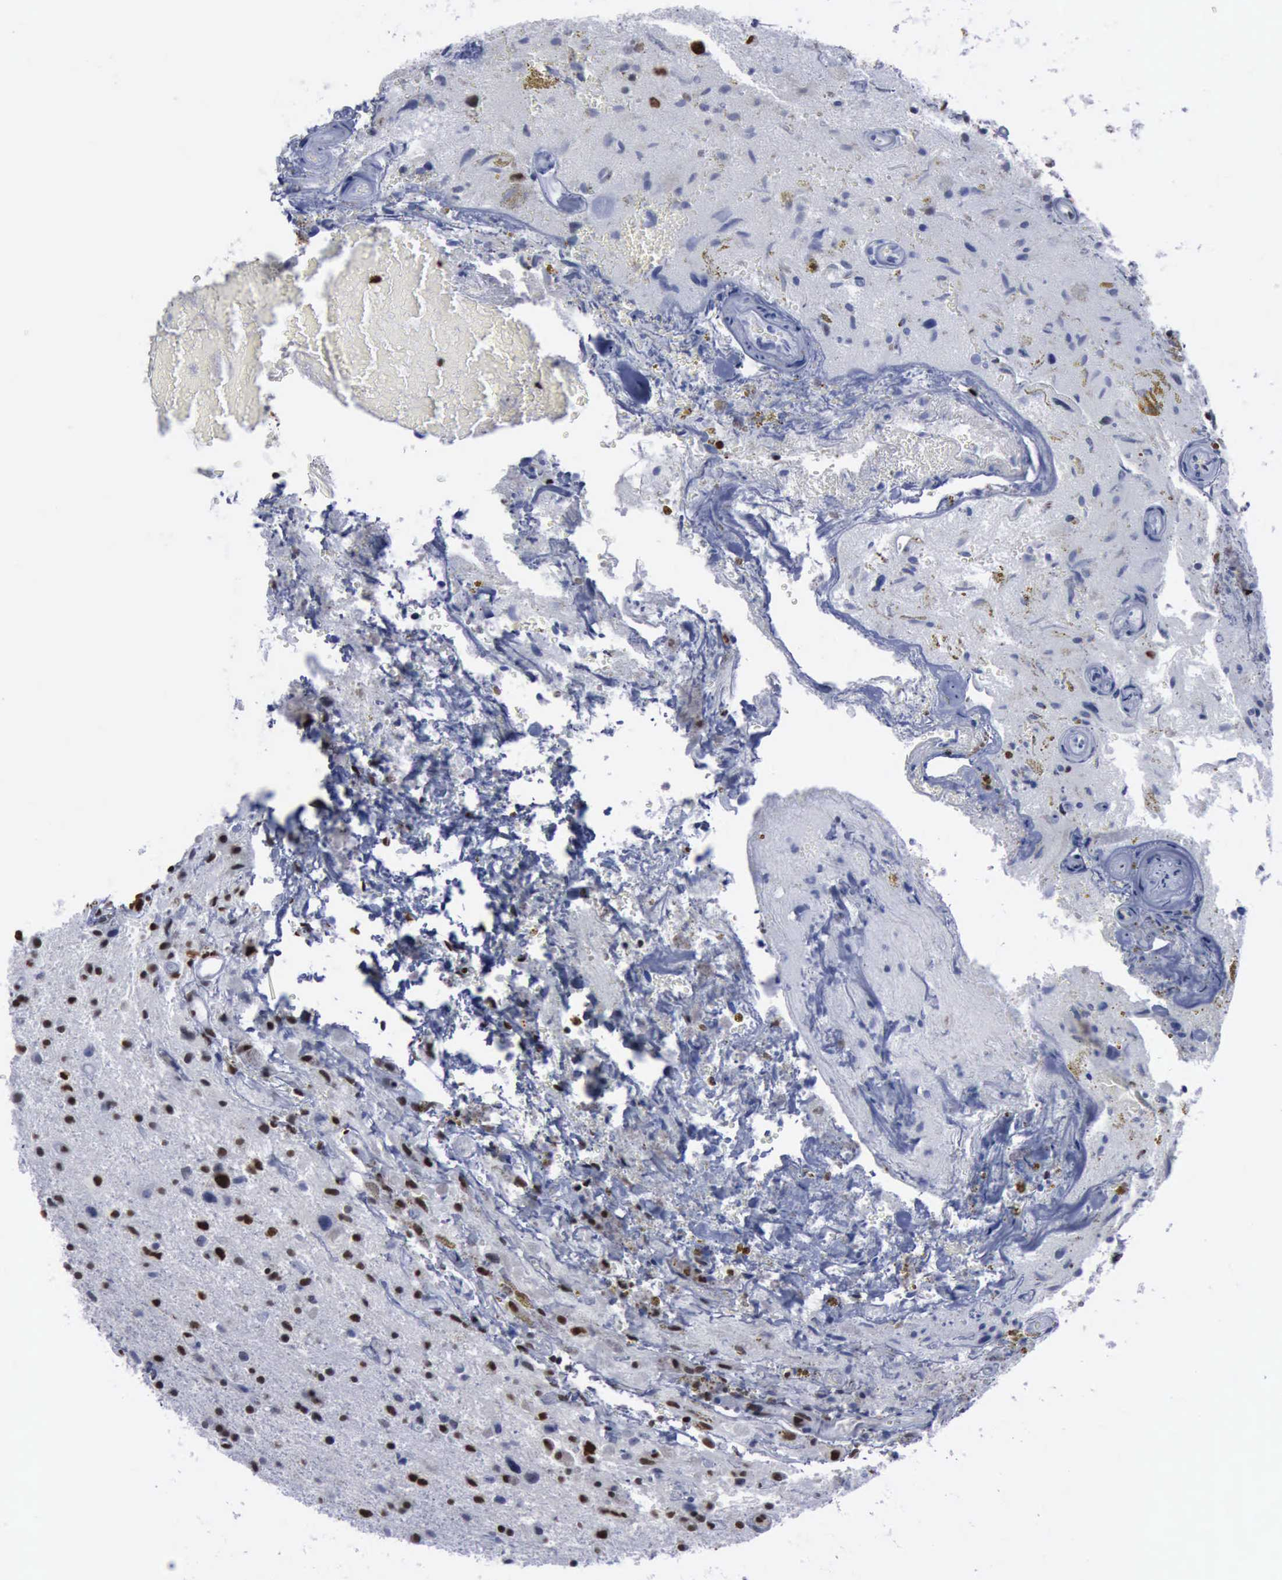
{"staining": {"intensity": "moderate", "quantity": "25%-75%", "location": "nuclear"}, "tissue": "glioma", "cell_type": "Tumor cells", "image_type": "cancer", "snomed": [{"axis": "morphology", "description": "Glioma, malignant, High grade"}, {"axis": "topography", "description": "Brain"}], "caption": "Immunohistochemical staining of human malignant high-grade glioma reveals medium levels of moderate nuclear protein staining in approximately 25%-75% of tumor cells. Ihc stains the protein of interest in brown and the nuclei are stained blue.", "gene": "PCNA", "patient": {"sex": "male", "age": 48}}